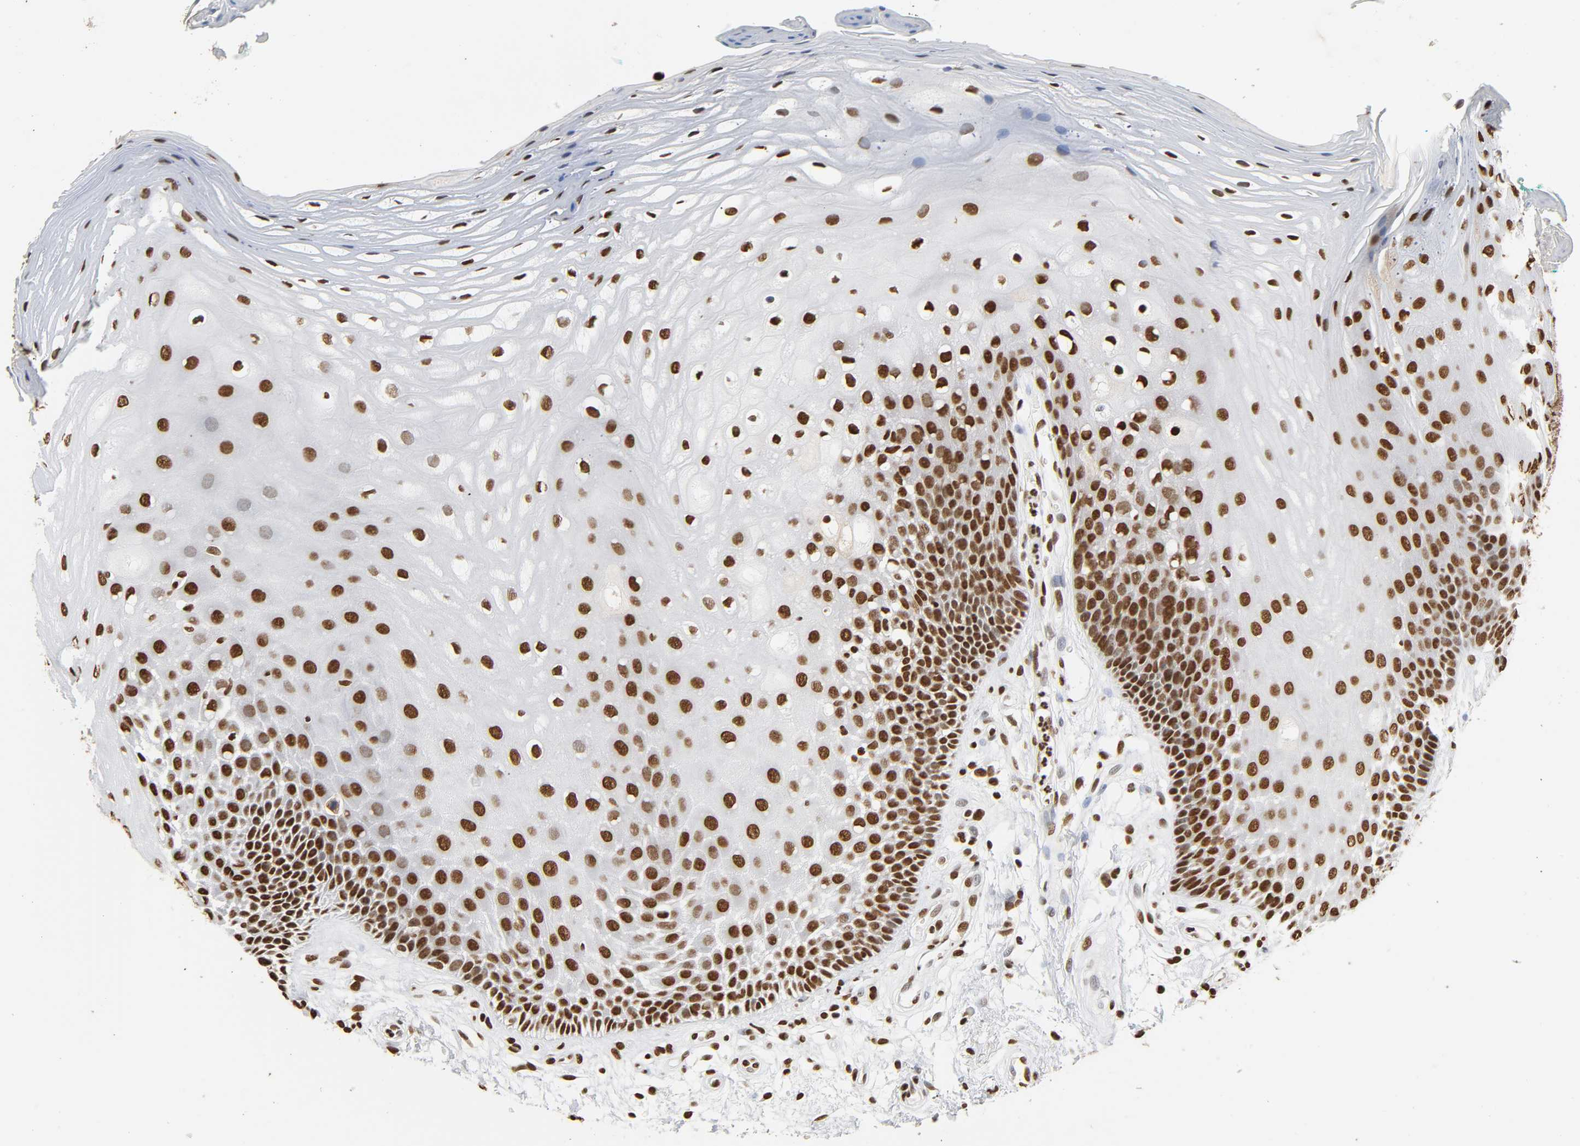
{"staining": {"intensity": "strong", "quantity": "25%-75%", "location": "nuclear"}, "tissue": "oral mucosa", "cell_type": "Squamous epithelial cells", "image_type": "normal", "snomed": [{"axis": "morphology", "description": "Normal tissue, NOS"}, {"axis": "morphology", "description": "Squamous cell carcinoma, NOS"}, {"axis": "topography", "description": "Skeletal muscle"}, {"axis": "topography", "description": "Oral tissue"}, {"axis": "topography", "description": "Head-Neck"}], "caption": "An immunohistochemistry photomicrograph of unremarkable tissue is shown. Protein staining in brown highlights strong nuclear positivity in oral mucosa within squamous epithelial cells.", "gene": "HNRNPC", "patient": {"sex": "female", "age": 84}}